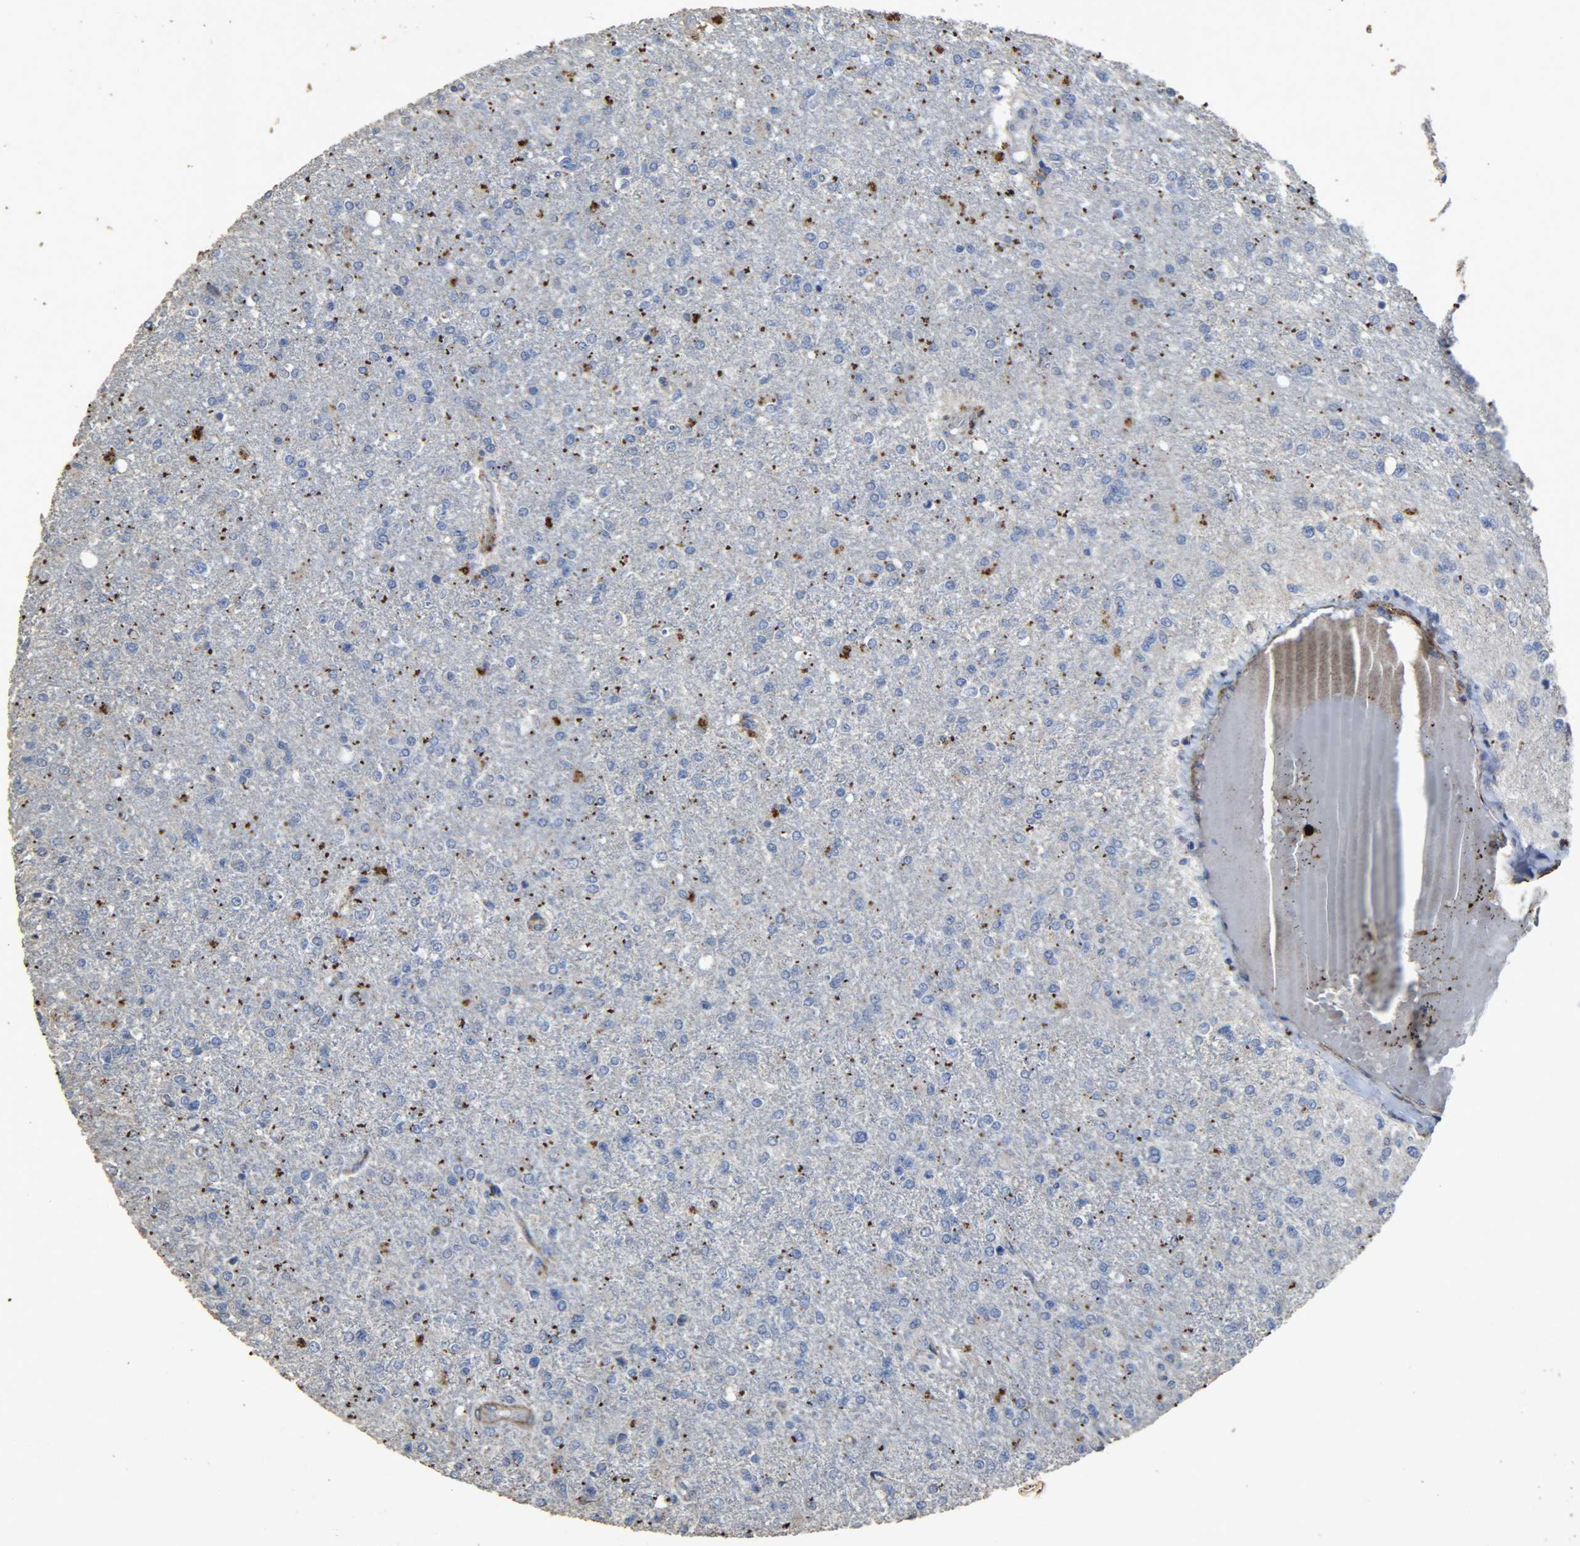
{"staining": {"intensity": "moderate", "quantity": "<25%", "location": "cytoplasmic/membranous"}, "tissue": "glioma", "cell_type": "Tumor cells", "image_type": "cancer", "snomed": [{"axis": "morphology", "description": "Glioma, malignant, High grade"}, {"axis": "topography", "description": "Cerebral cortex"}], "caption": "A brown stain shows moderate cytoplasmic/membranous expression of a protein in human glioma tumor cells. (brown staining indicates protein expression, while blue staining denotes nuclei).", "gene": "TPM4", "patient": {"sex": "male", "age": 76}}